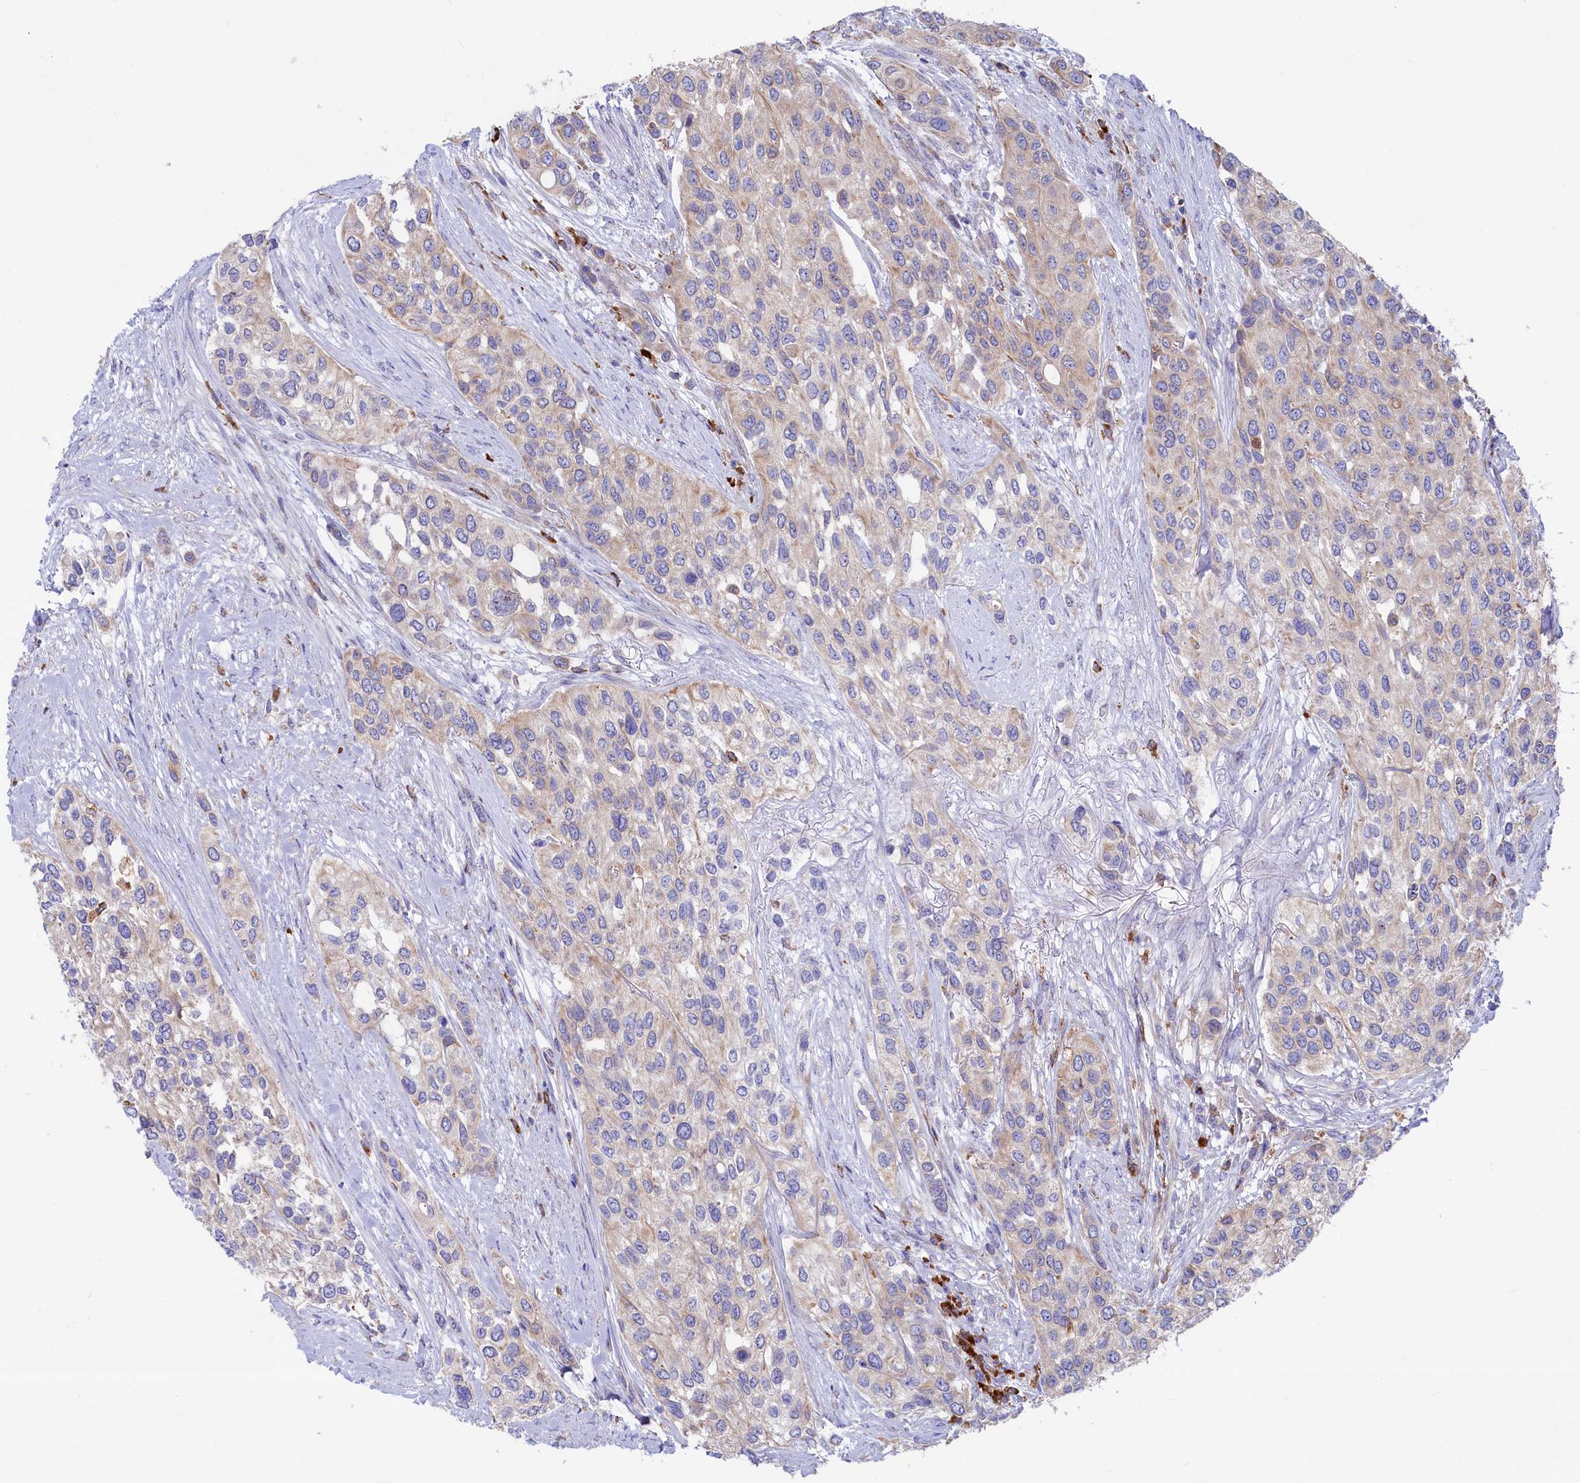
{"staining": {"intensity": "moderate", "quantity": "<25%", "location": "cytoplasmic/membranous"}, "tissue": "urothelial cancer", "cell_type": "Tumor cells", "image_type": "cancer", "snomed": [{"axis": "morphology", "description": "Normal tissue, NOS"}, {"axis": "morphology", "description": "Urothelial carcinoma, High grade"}, {"axis": "topography", "description": "Vascular tissue"}, {"axis": "topography", "description": "Urinary bladder"}], "caption": "Urothelial cancer tissue displays moderate cytoplasmic/membranous staining in about <25% of tumor cells, visualized by immunohistochemistry.", "gene": "CHID1", "patient": {"sex": "female", "age": 56}}